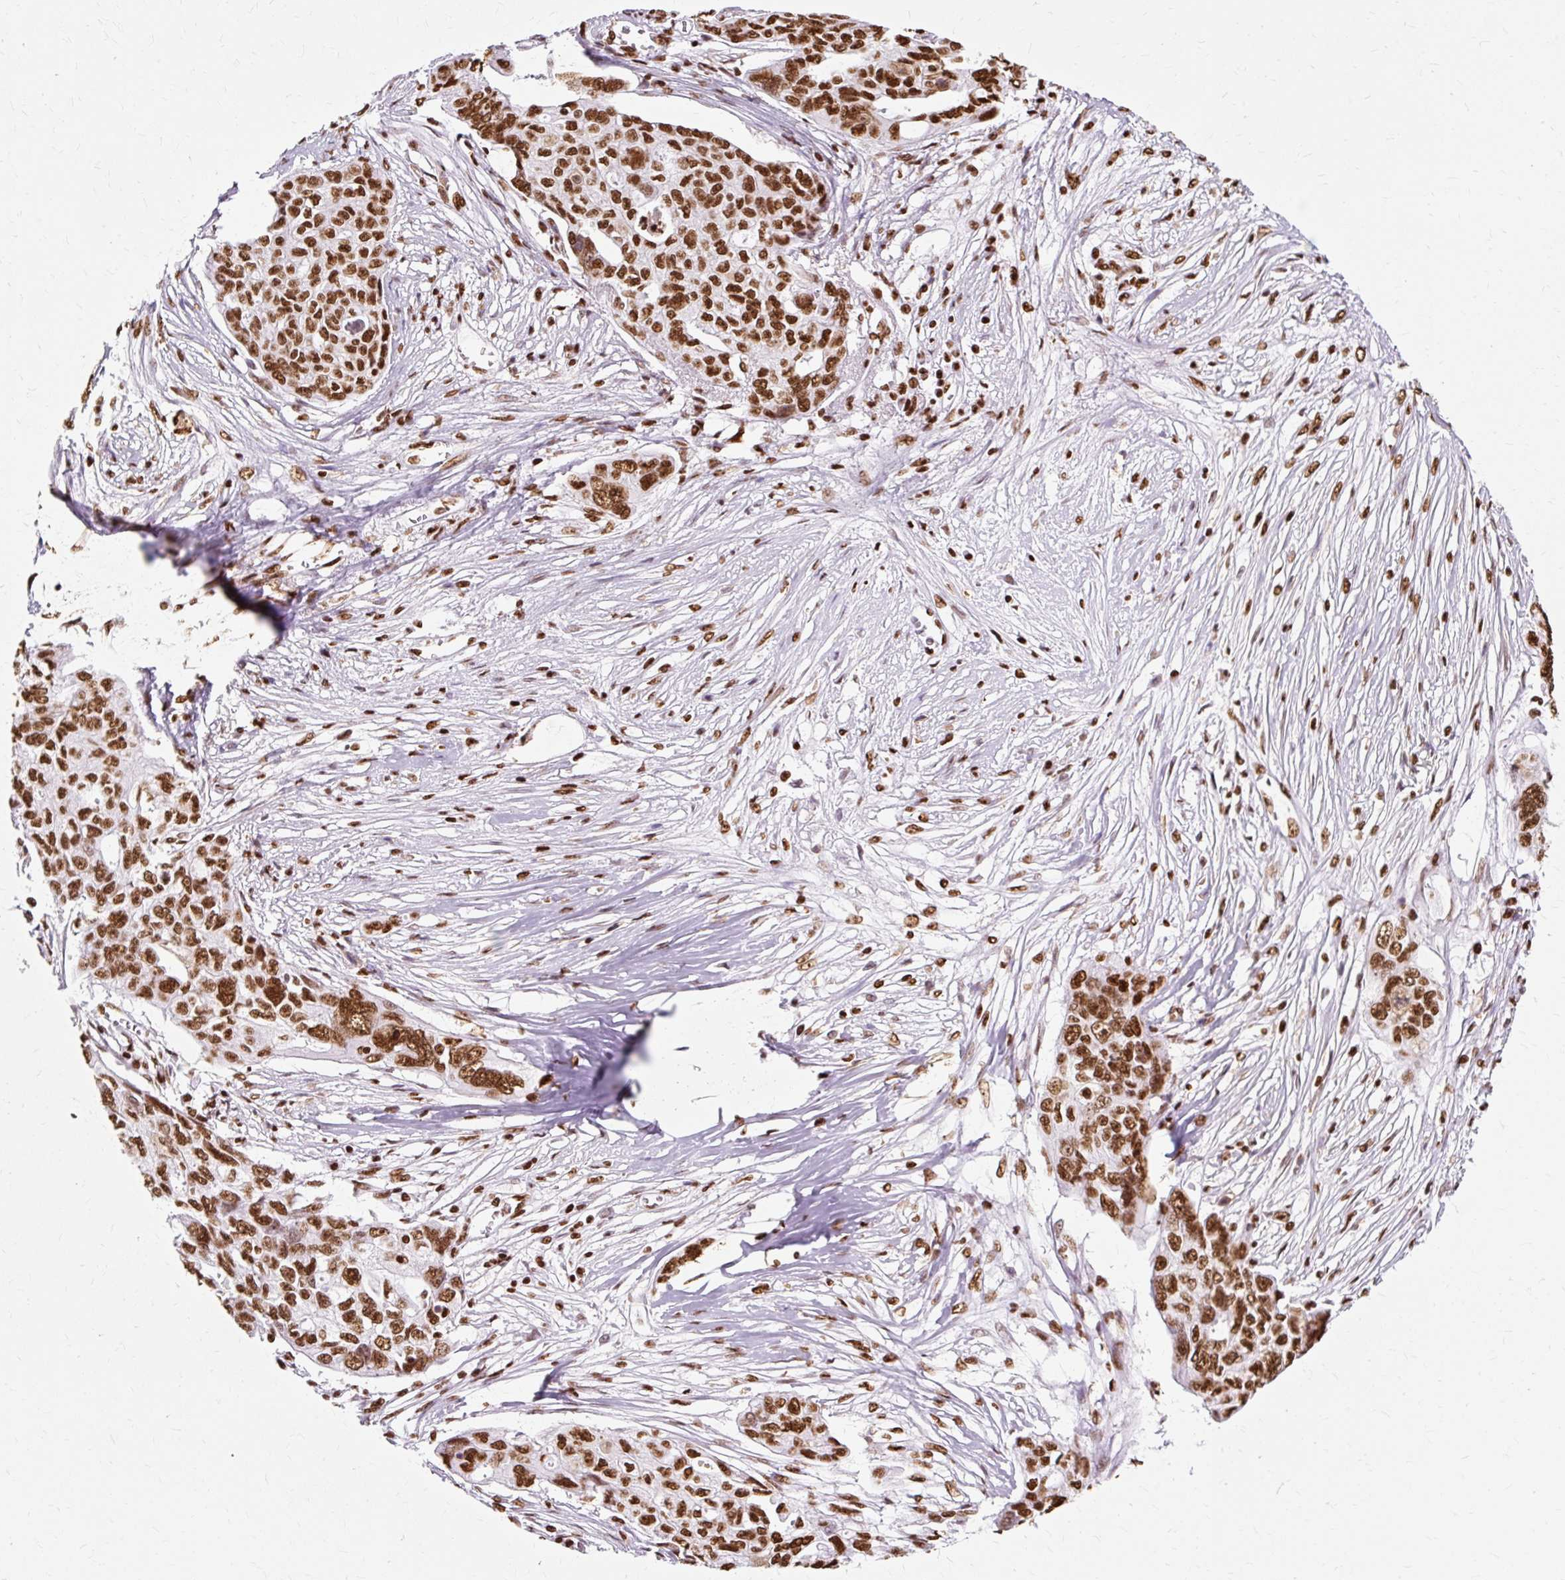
{"staining": {"intensity": "strong", "quantity": ">75%", "location": "nuclear"}, "tissue": "ovarian cancer", "cell_type": "Tumor cells", "image_type": "cancer", "snomed": [{"axis": "morphology", "description": "Carcinoma, endometroid"}, {"axis": "topography", "description": "Ovary"}], "caption": "This photomicrograph displays immunohistochemistry staining of human ovarian cancer, with high strong nuclear staining in approximately >75% of tumor cells.", "gene": "XRCC6", "patient": {"sex": "female", "age": 70}}